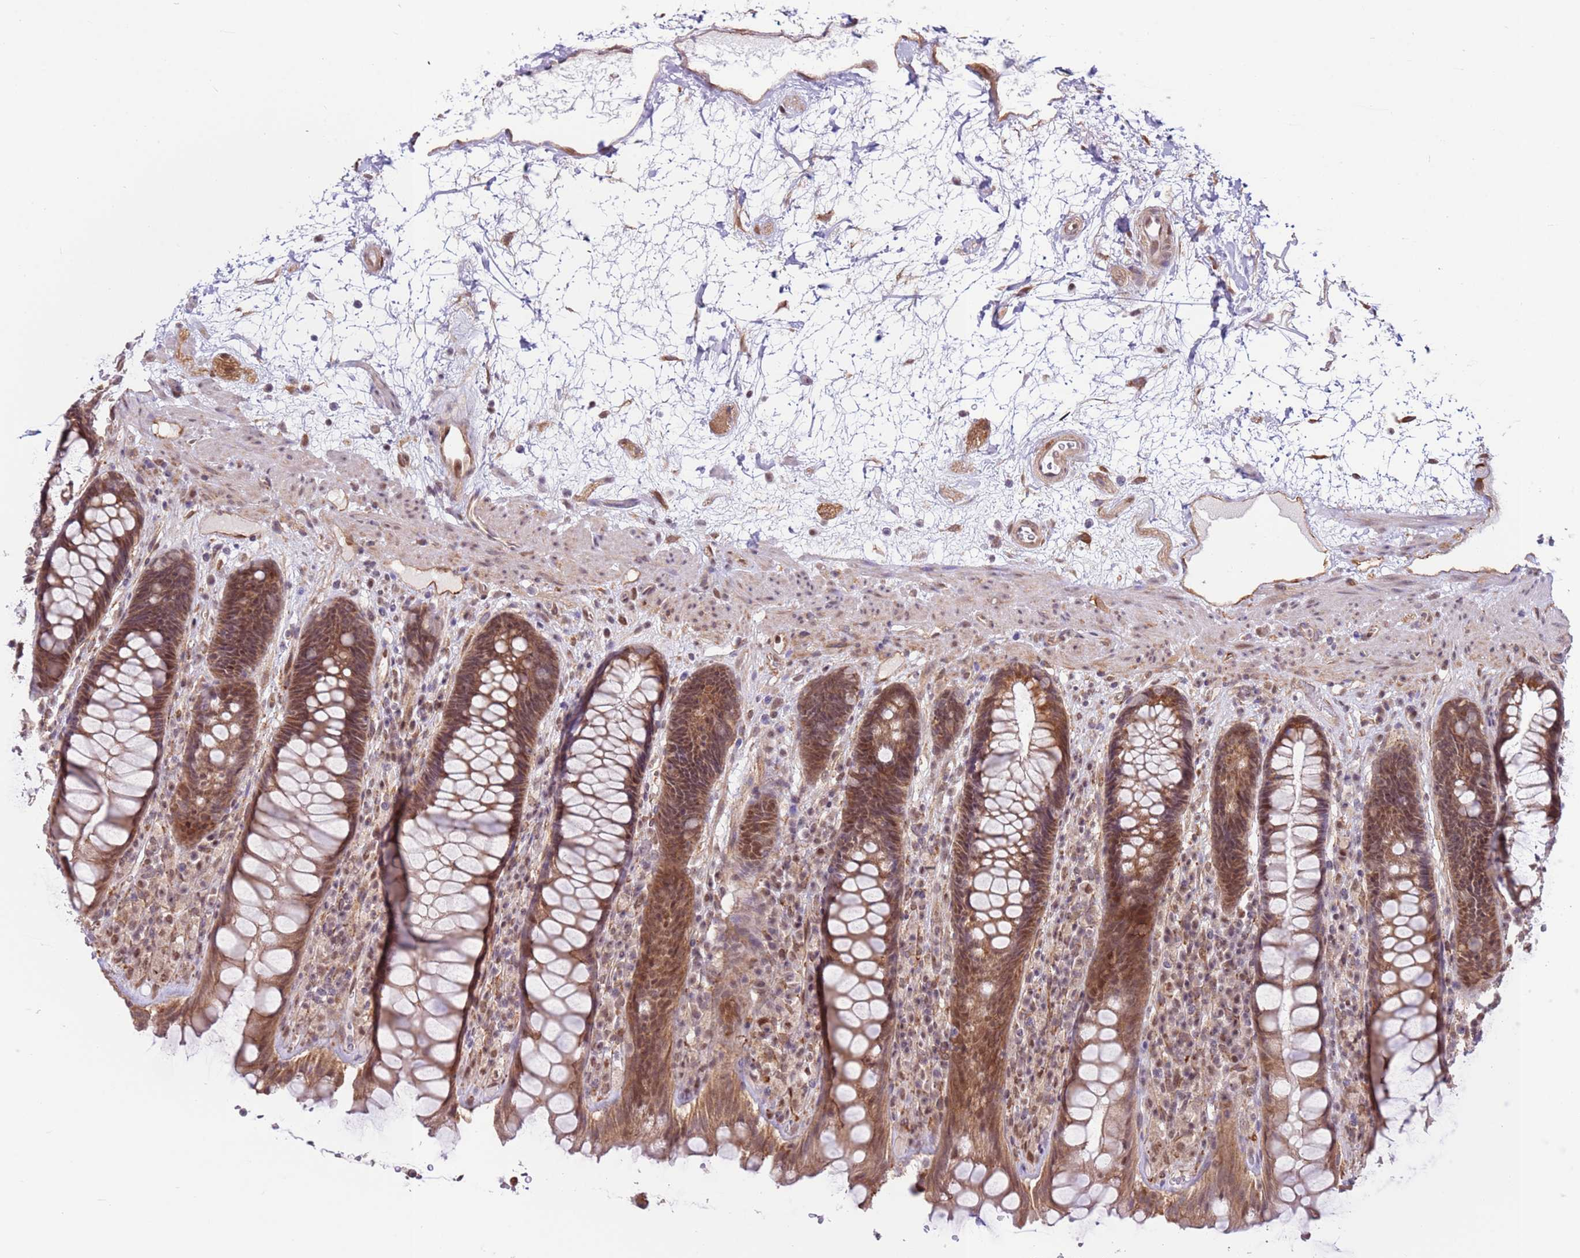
{"staining": {"intensity": "moderate", "quantity": ">75%", "location": "cytoplasmic/membranous,nuclear"}, "tissue": "rectum", "cell_type": "Glandular cells", "image_type": "normal", "snomed": [{"axis": "morphology", "description": "Normal tissue, NOS"}, {"axis": "topography", "description": "Rectum"}], "caption": "IHC staining of unremarkable rectum, which exhibits medium levels of moderate cytoplasmic/membranous,nuclear positivity in approximately >75% of glandular cells indicating moderate cytoplasmic/membranous,nuclear protein expression. The staining was performed using DAB (brown) for protein detection and nuclei were counterstained in hematoxylin (blue).", "gene": "DCAF4", "patient": {"sex": "male", "age": 64}}